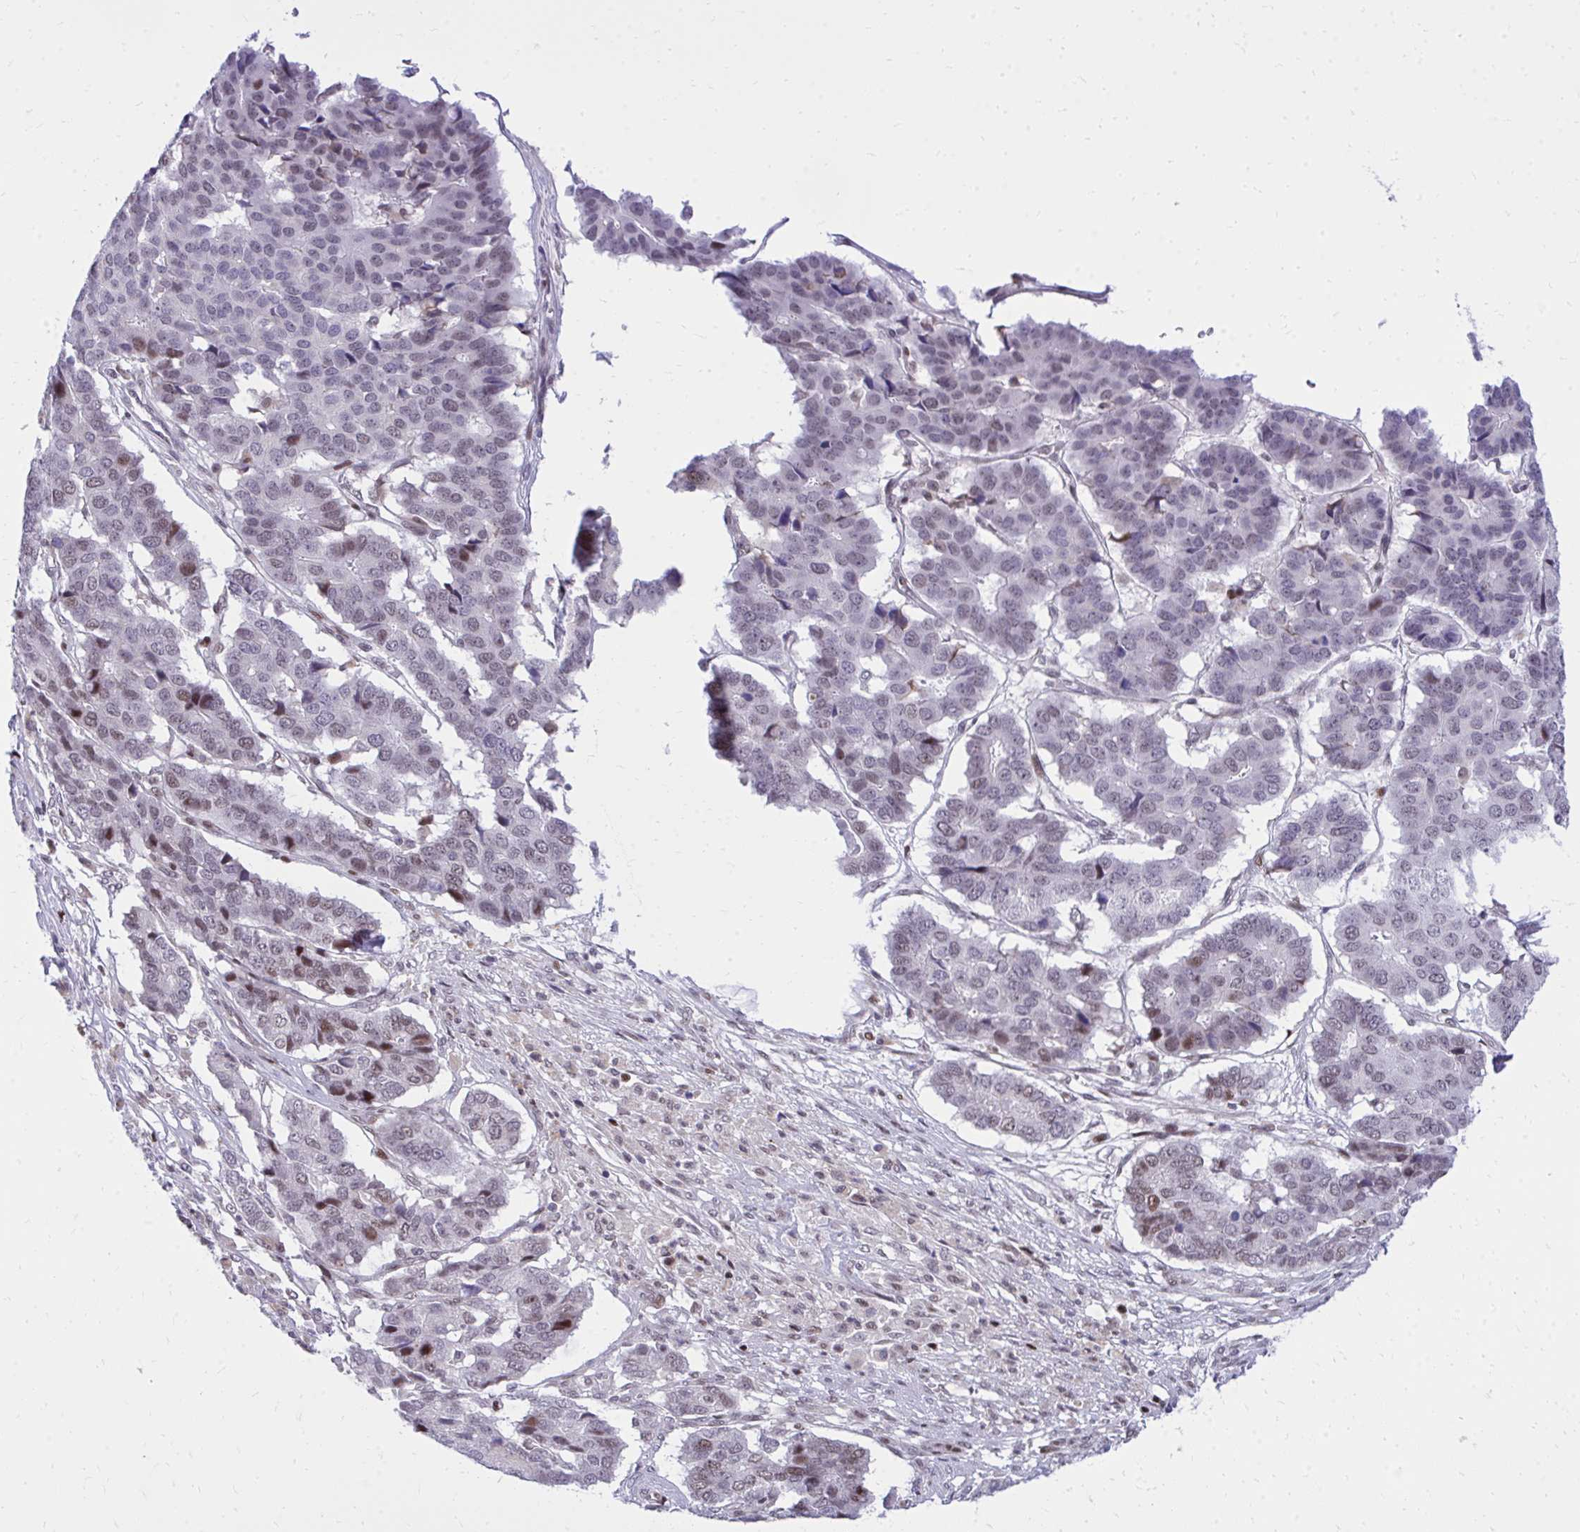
{"staining": {"intensity": "moderate", "quantity": "<25%", "location": "nuclear"}, "tissue": "pancreatic cancer", "cell_type": "Tumor cells", "image_type": "cancer", "snomed": [{"axis": "morphology", "description": "Adenocarcinoma, NOS"}, {"axis": "topography", "description": "Pancreas"}], "caption": "High-magnification brightfield microscopy of pancreatic adenocarcinoma stained with DAB (brown) and counterstained with hematoxylin (blue). tumor cells exhibit moderate nuclear expression is seen in about<25% of cells. (brown staining indicates protein expression, while blue staining denotes nuclei).", "gene": "C14orf39", "patient": {"sex": "male", "age": 50}}